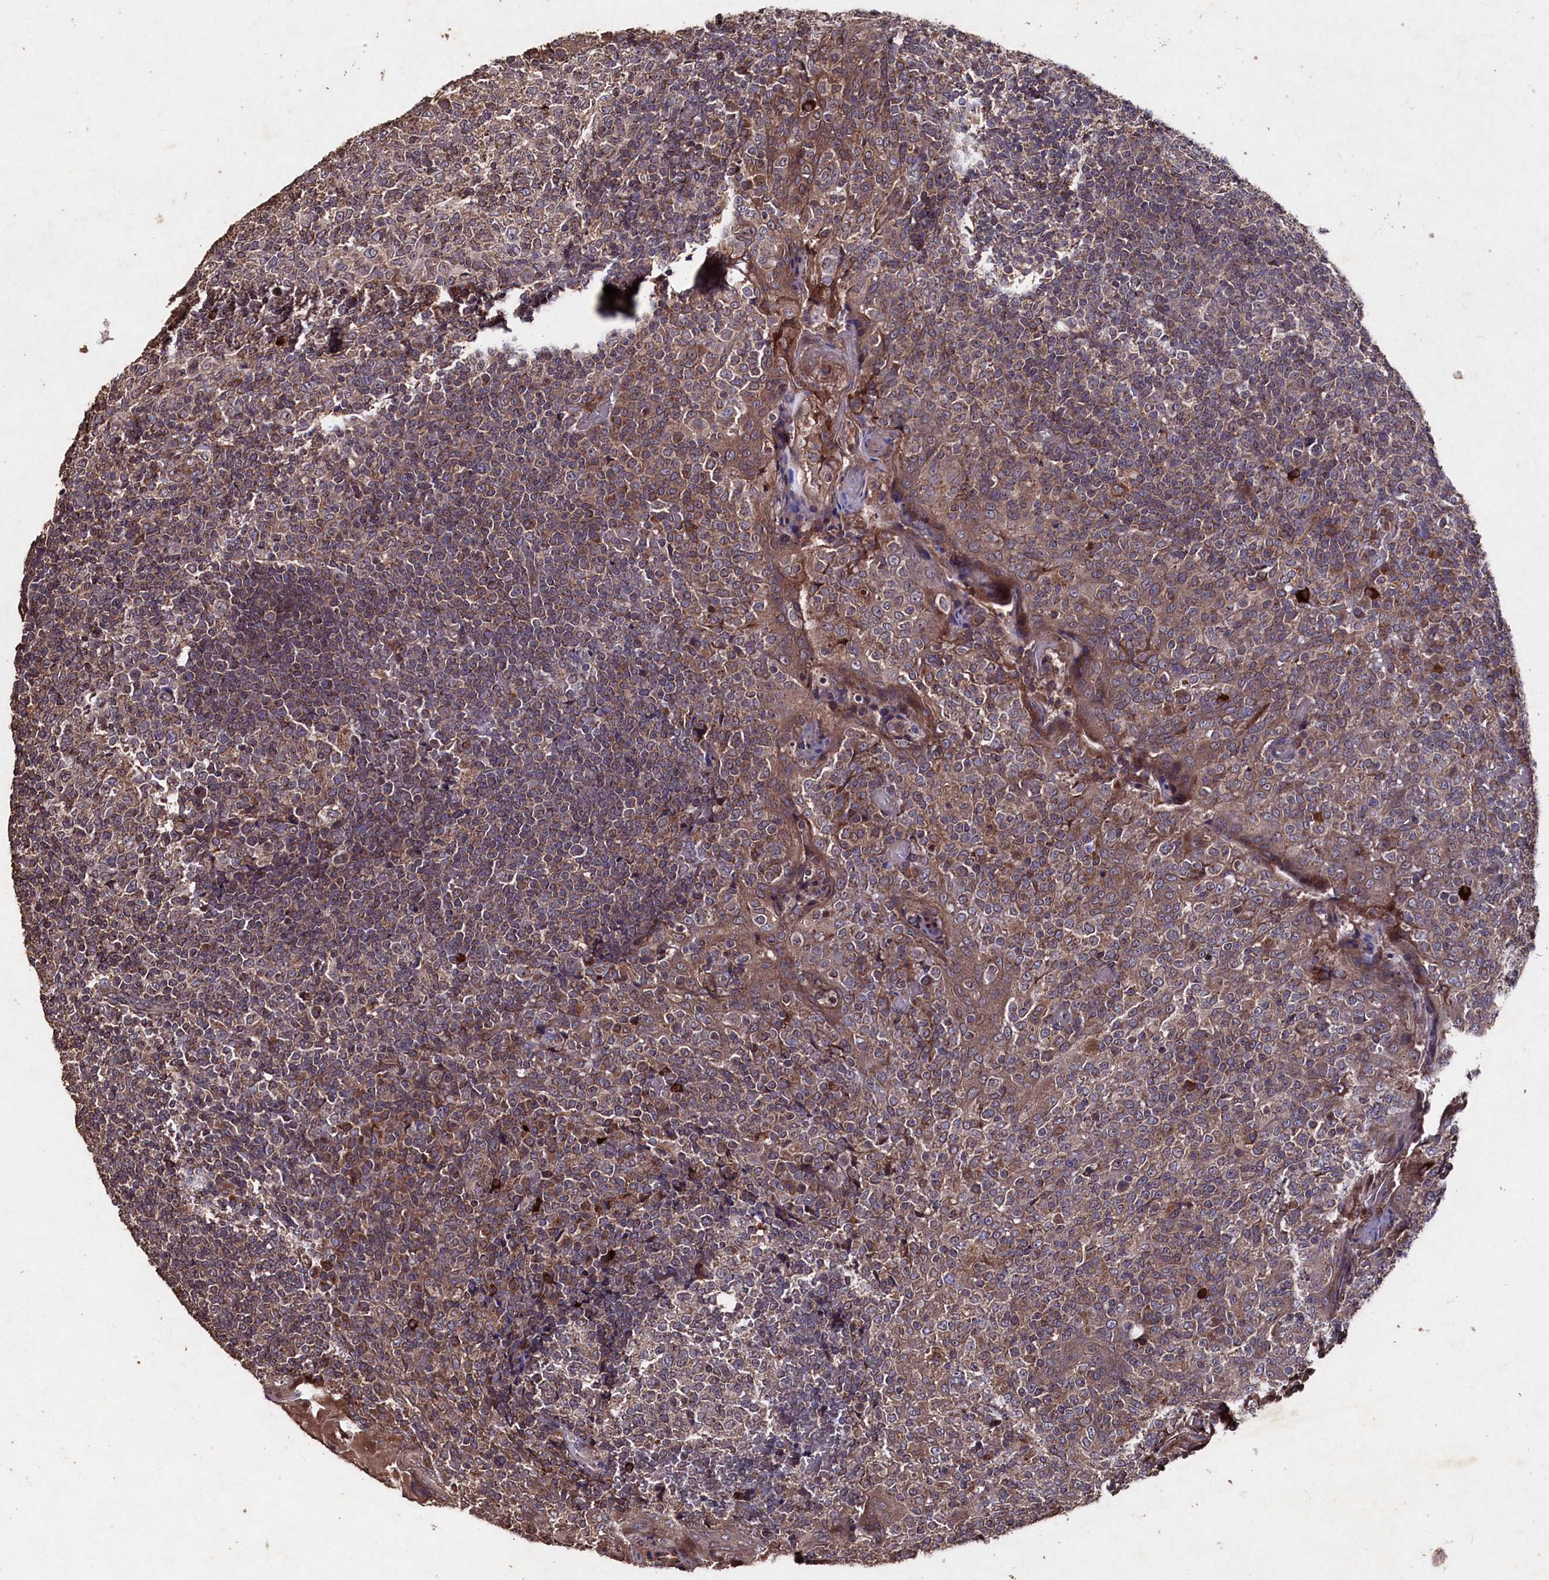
{"staining": {"intensity": "moderate", "quantity": "25%-75%", "location": "cytoplasmic/membranous"}, "tissue": "tonsil", "cell_type": "Germinal center cells", "image_type": "normal", "snomed": [{"axis": "morphology", "description": "Normal tissue, NOS"}, {"axis": "topography", "description": "Tonsil"}], "caption": "The histopathology image reveals a brown stain indicating the presence of a protein in the cytoplasmic/membranous of germinal center cells in tonsil. (Brightfield microscopy of DAB IHC at high magnification).", "gene": "MYO1H", "patient": {"sex": "female", "age": 19}}